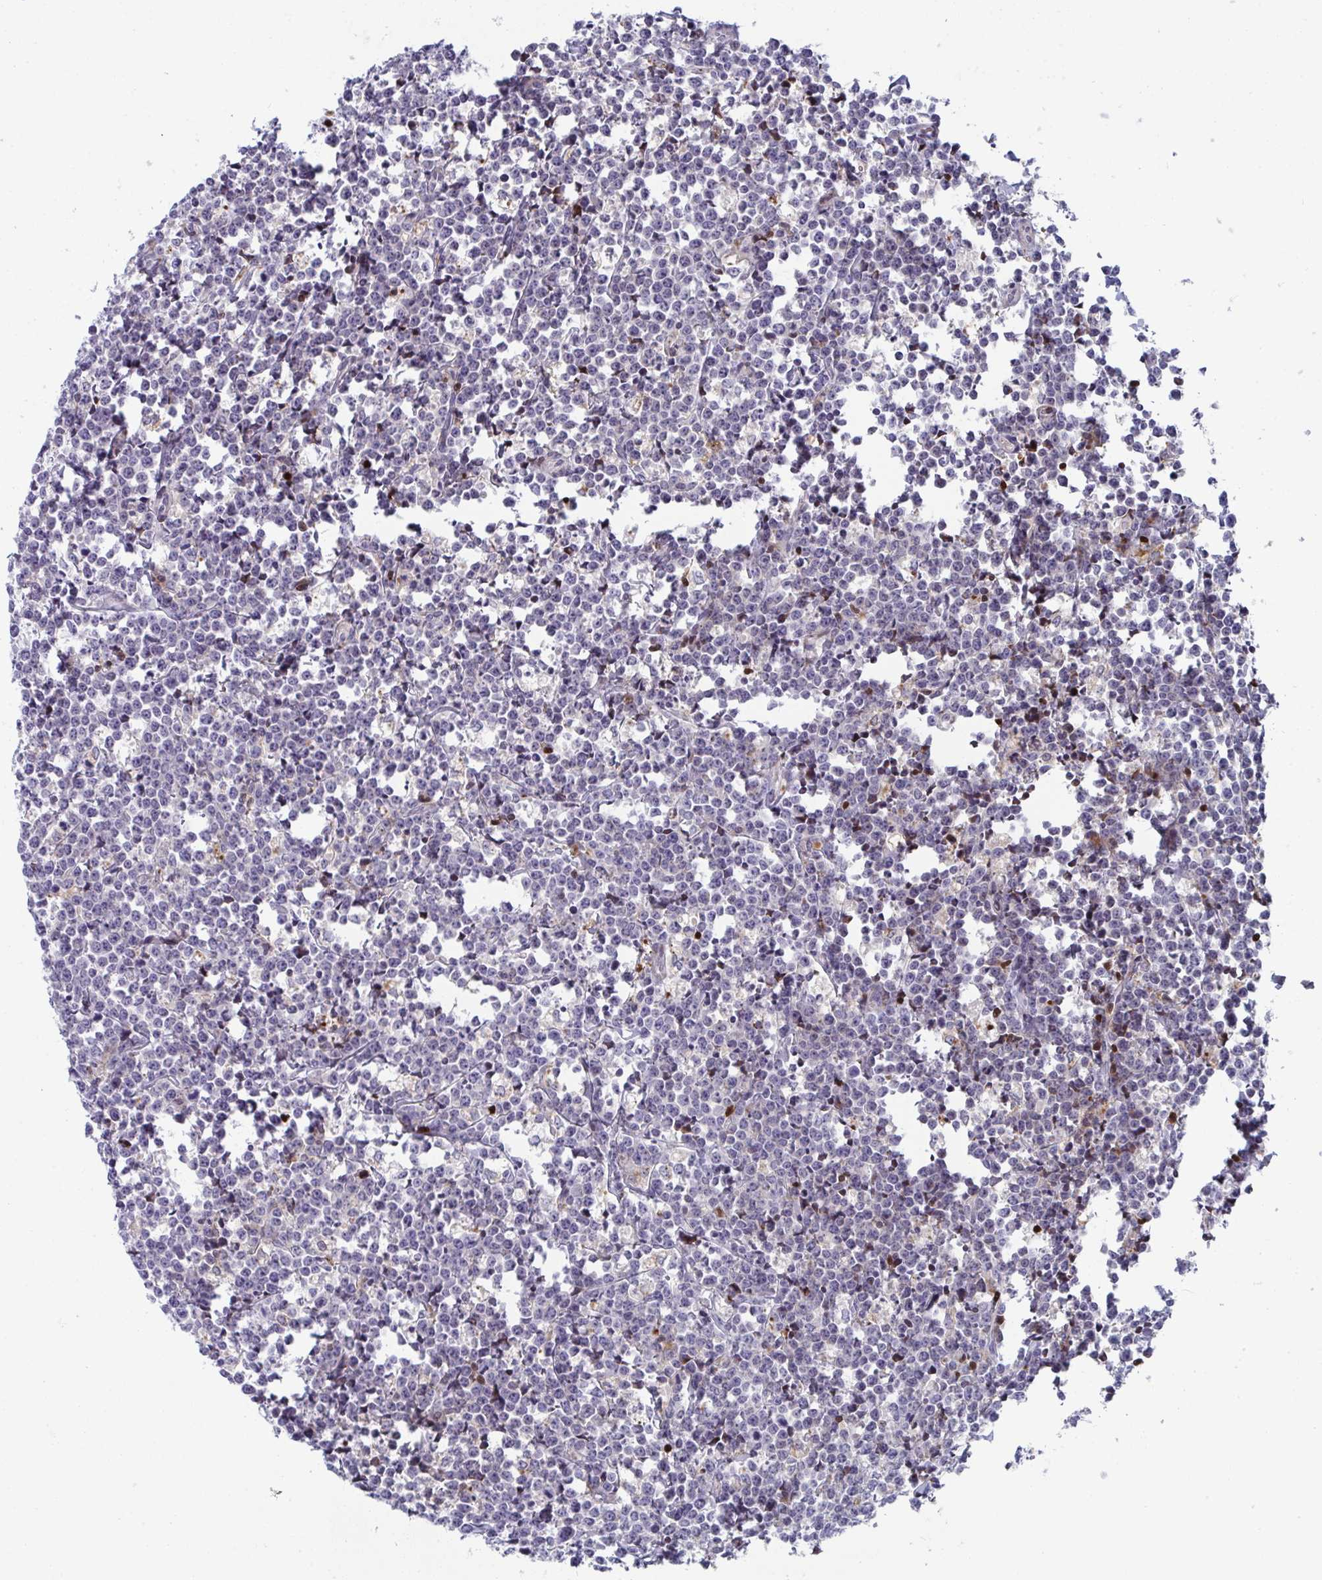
{"staining": {"intensity": "negative", "quantity": "none", "location": "none"}, "tissue": "lymphoma", "cell_type": "Tumor cells", "image_type": "cancer", "snomed": [{"axis": "morphology", "description": "Malignant lymphoma, non-Hodgkin's type, High grade"}, {"axis": "topography", "description": "Small intestine"}], "caption": "Immunohistochemistry (IHC) of human high-grade malignant lymphoma, non-Hodgkin's type exhibits no positivity in tumor cells.", "gene": "AOC2", "patient": {"sex": "female", "age": 56}}